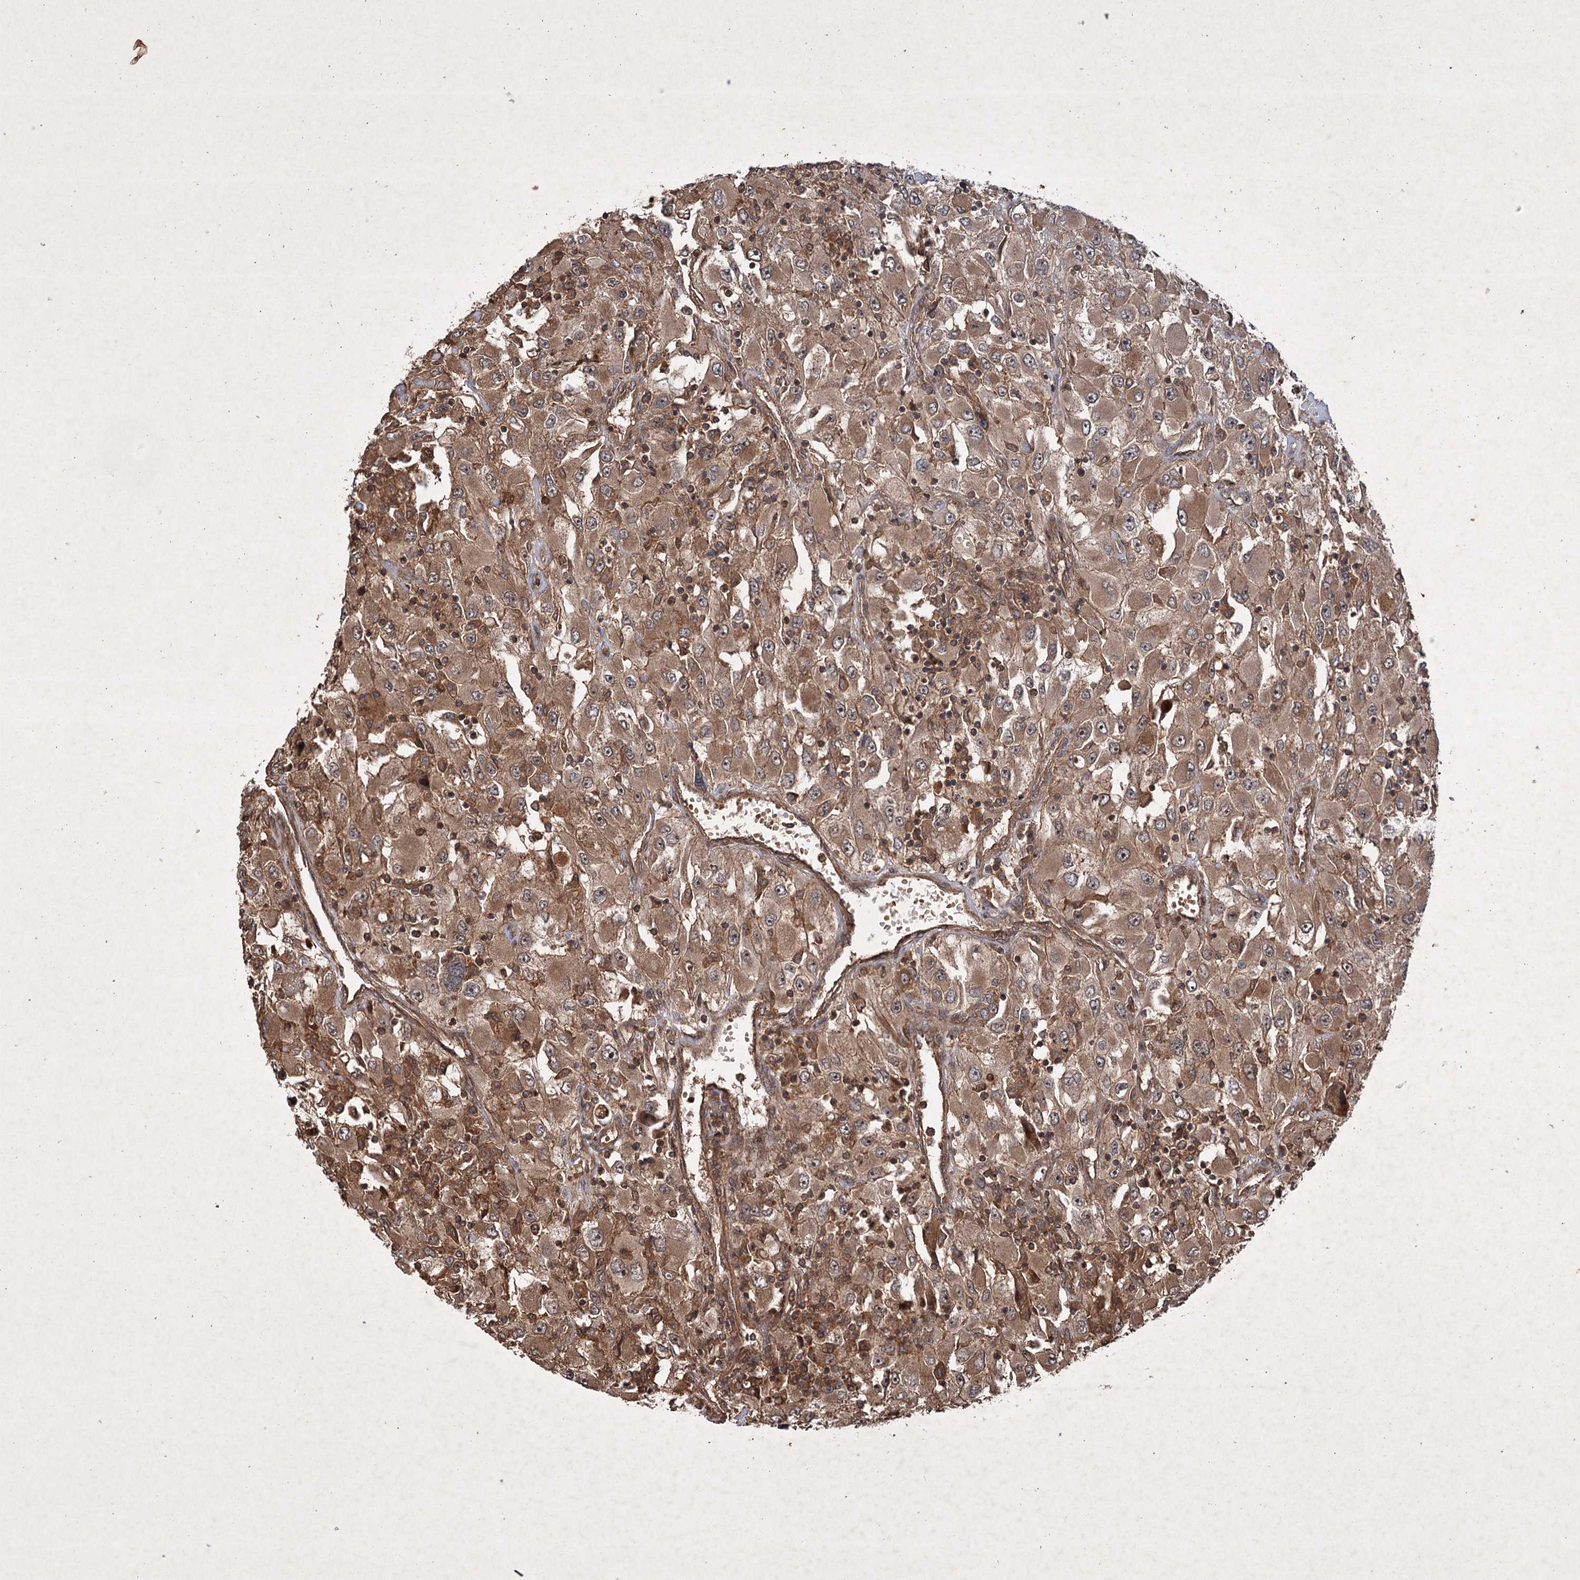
{"staining": {"intensity": "moderate", "quantity": ">75%", "location": "cytoplasmic/membranous,nuclear"}, "tissue": "renal cancer", "cell_type": "Tumor cells", "image_type": "cancer", "snomed": [{"axis": "morphology", "description": "Adenocarcinoma, NOS"}, {"axis": "topography", "description": "Kidney"}], "caption": "There is medium levels of moderate cytoplasmic/membranous and nuclear positivity in tumor cells of renal cancer, as demonstrated by immunohistochemical staining (brown color).", "gene": "ADK", "patient": {"sex": "female", "age": 52}}